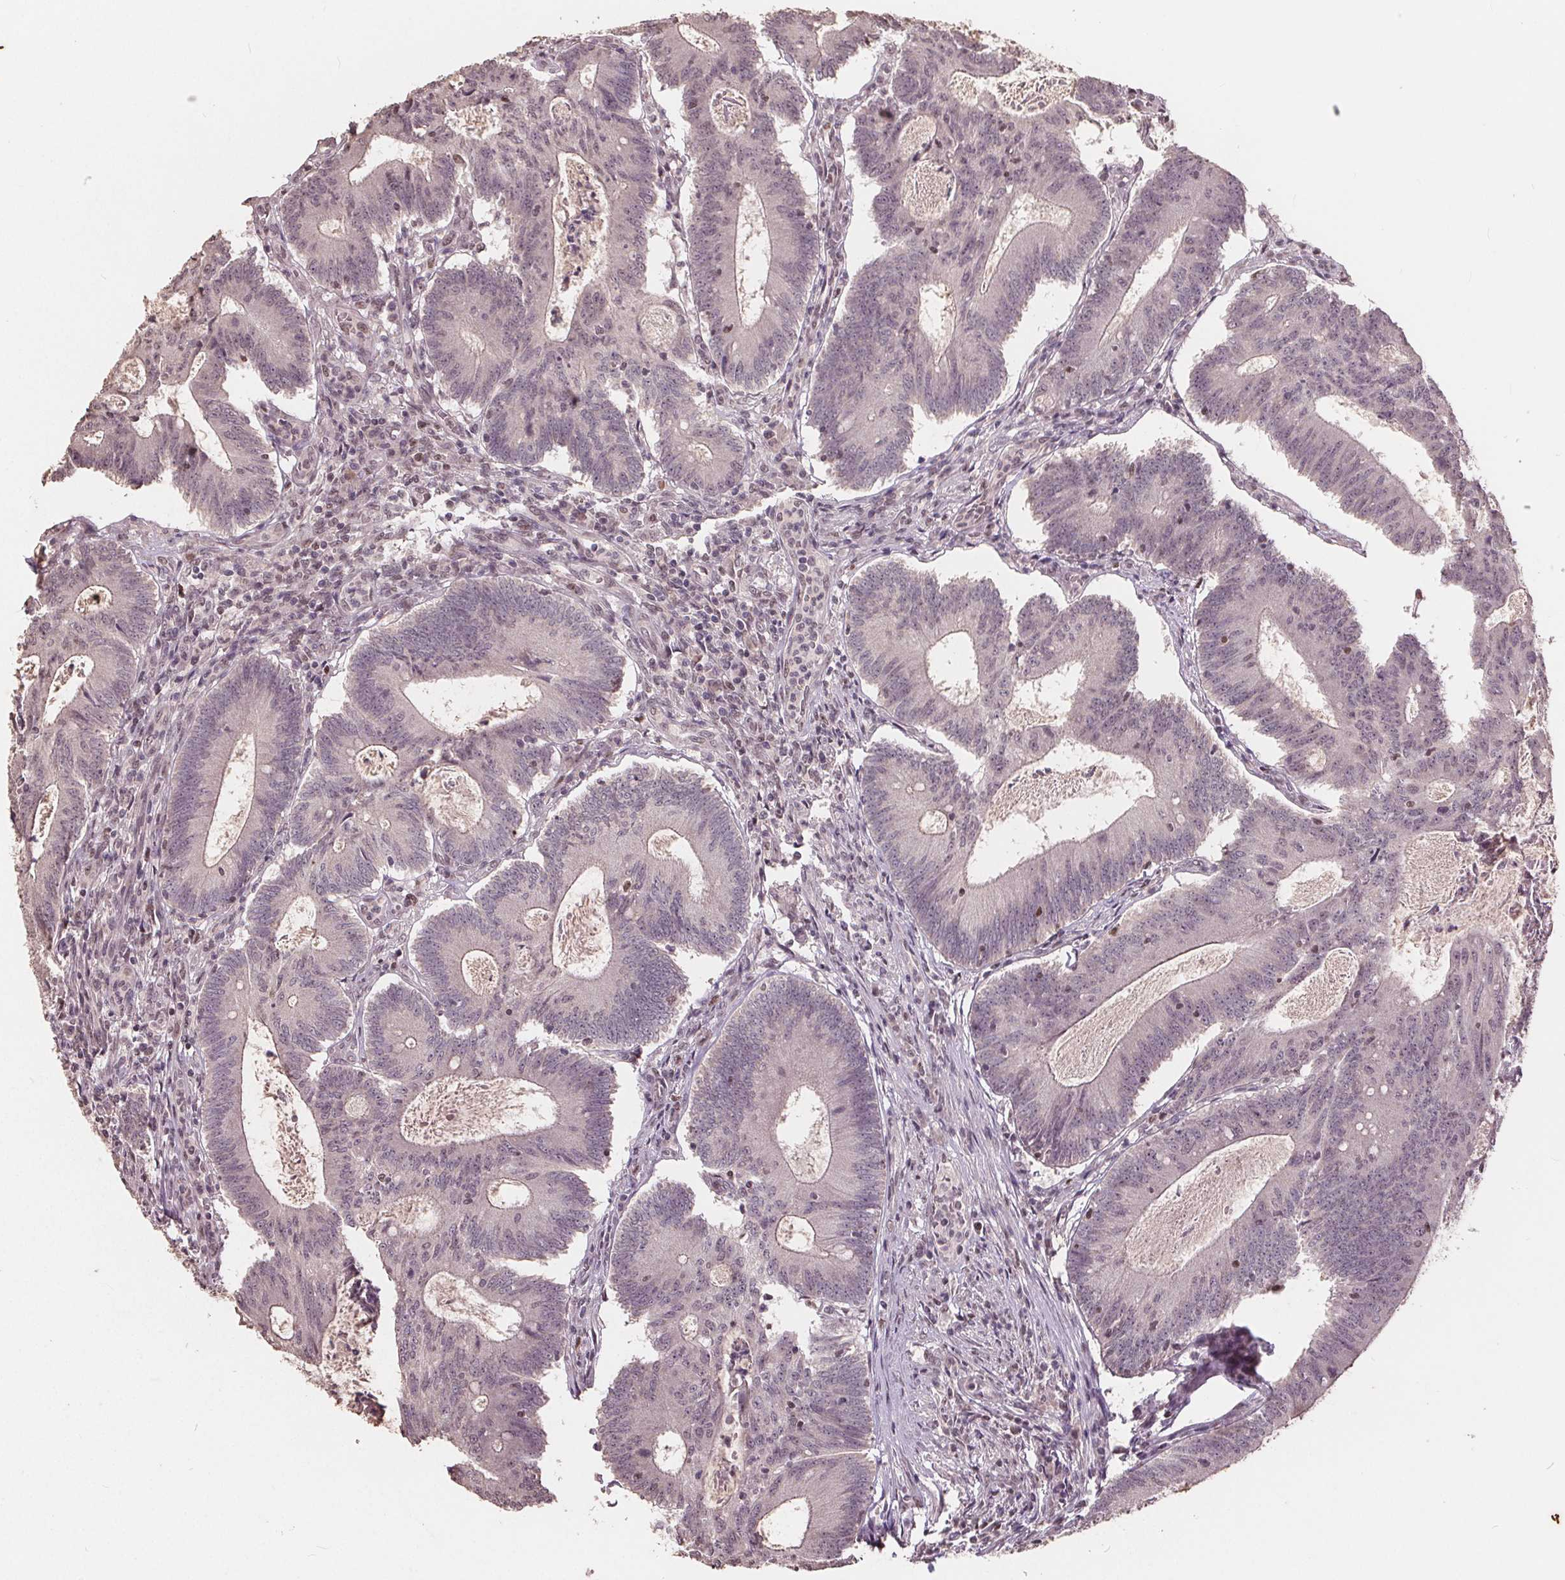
{"staining": {"intensity": "weak", "quantity": "<25%", "location": "cytoplasmic/membranous,nuclear"}, "tissue": "colorectal cancer", "cell_type": "Tumor cells", "image_type": "cancer", "snomed": [{"axis": "morphology", "description": "Adenocarcinoma, NOS"}, {"axis": "topography", "description": "Colon"}], "caption": "A photomicrograph of colorectal cancer stained for a protein exhibits no brown staining in tumor cells.", "gene": "DNMT3B", "patient": {"sex": "female", "age": 70}}